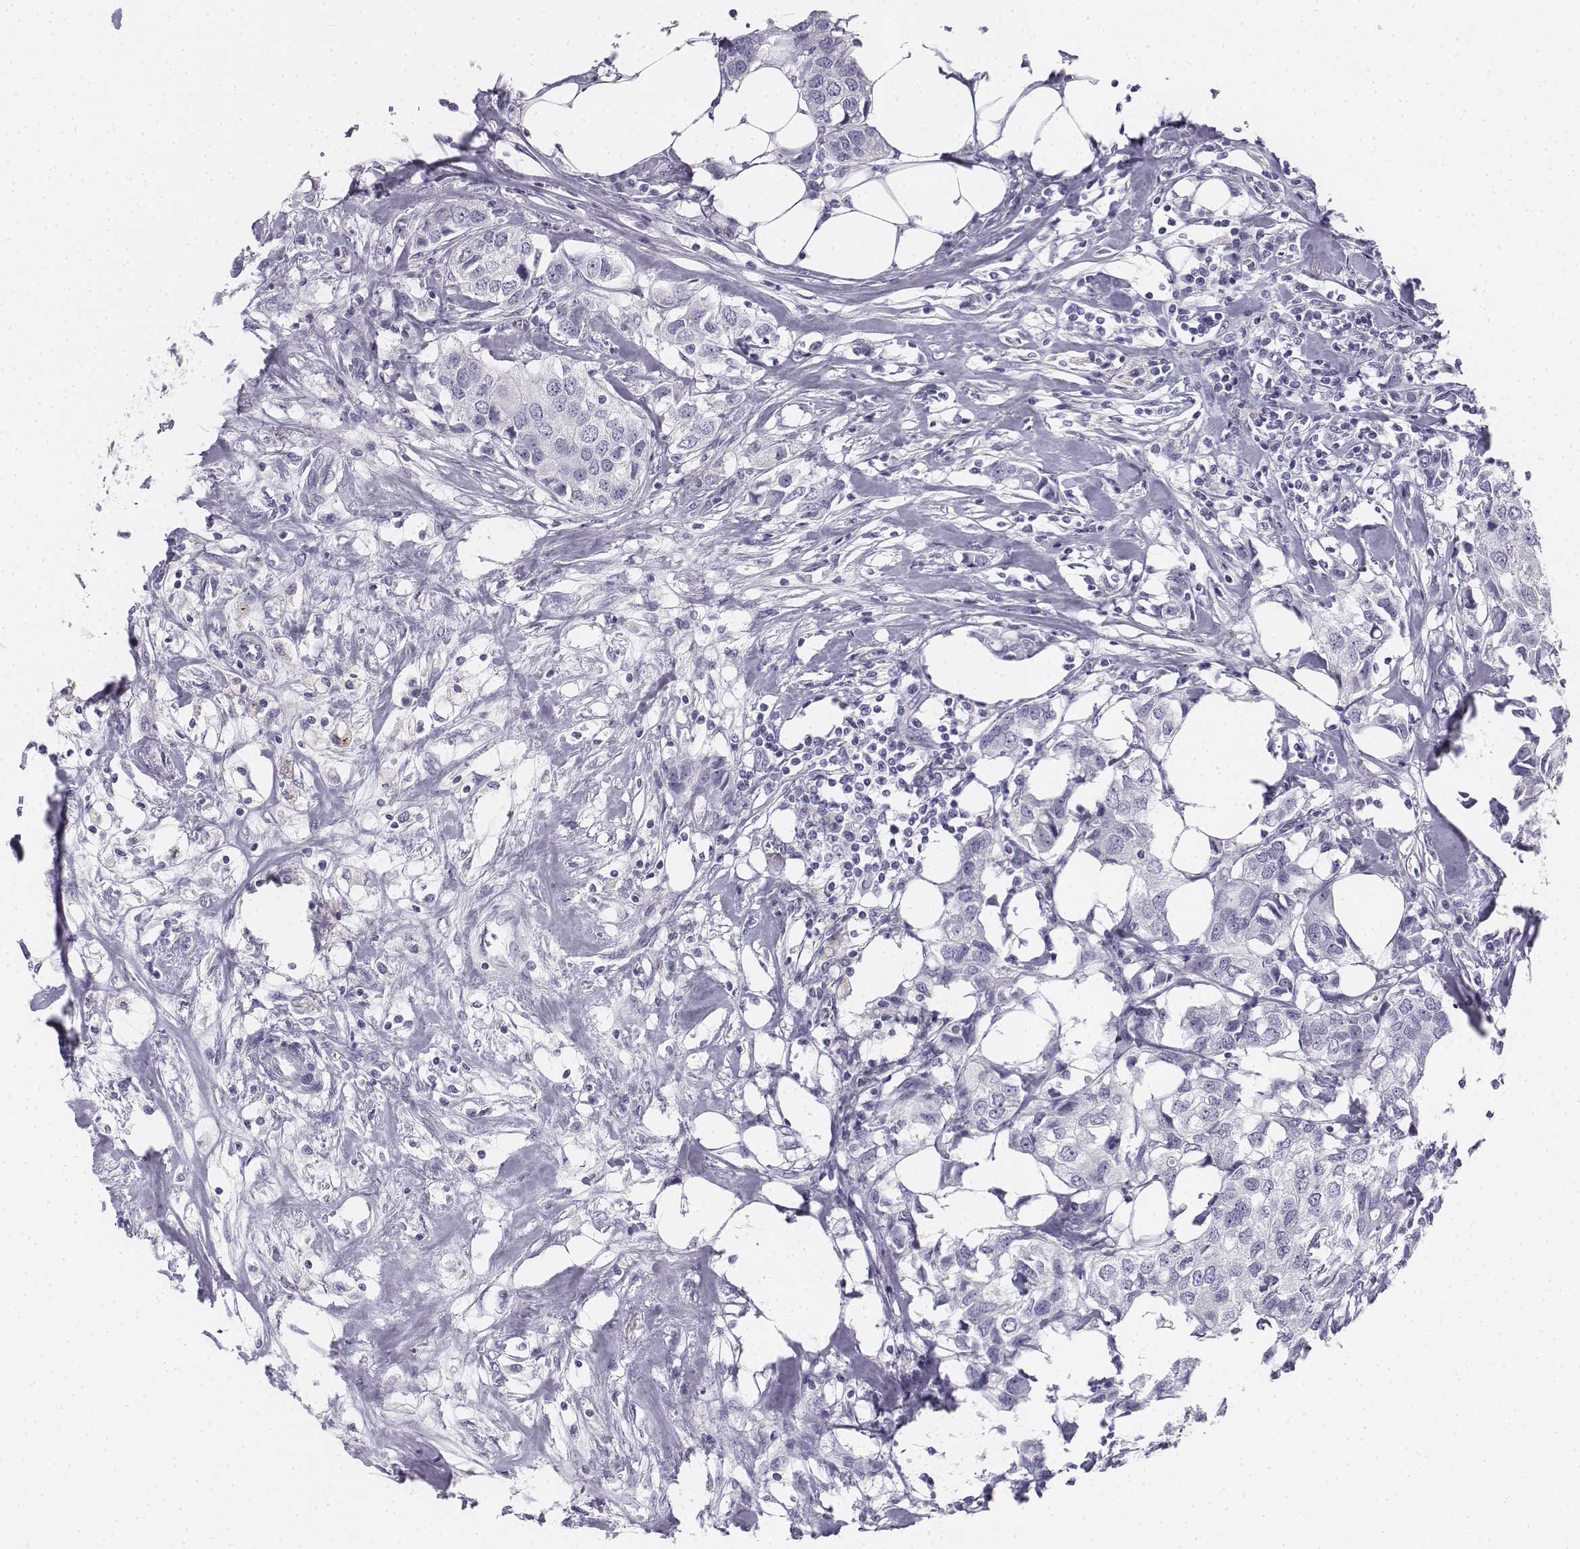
{"staining": {"intensity": "negative", "quantity": "none", "location": "none"}, "tissue": "breast cancer", "cell_type": "Tumor cells", "image_type": "cancer", "snomed": [{"axis": "morphology", "description": "Duct carcinoma"}, {"axis": "topography", "description": "Breast"}], "caption": "Breast invasive ductal carcinoma was stained to show a protein in brown. There is no significant staining in tumor cells. The staining was performed using DAB to visualize the protein expression in brown, while the nuclei were stained in blue with hematoxylin (Magnification: 20x).", "gene": "TH", "patient": {"sex": "female", "age": 80}}